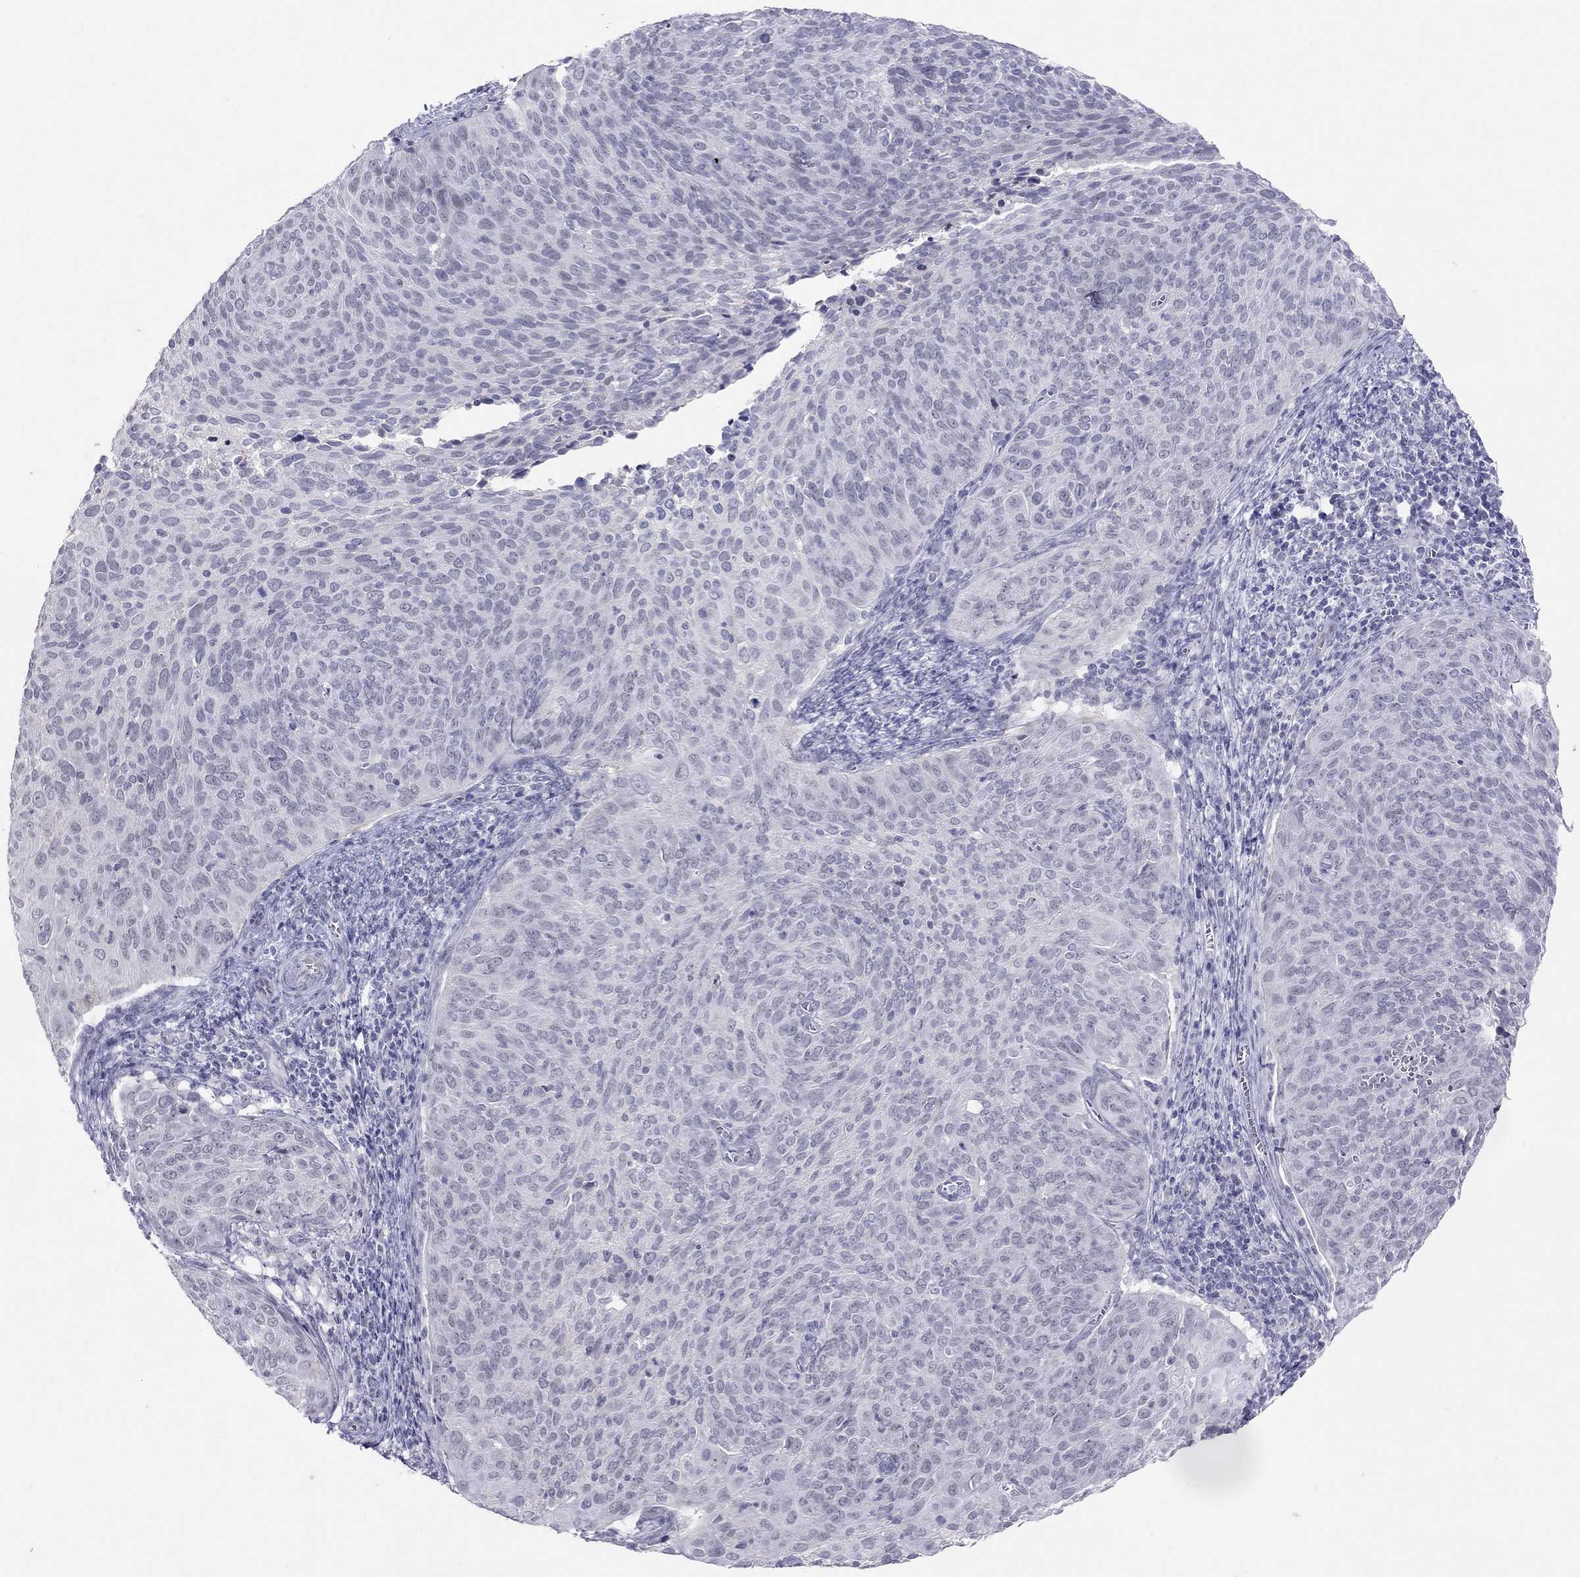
{"staining": {"intensity": "negative", "quantity": "none", "location": "none"}, "tissue": "cervical cancer", "cell_type": "Tumor cells", "image_type": "cancer", "snomed": [{"axis": "morphology", "description": "Squamous cell carcinoma, NOS"}, {"axis": "topography", "description": "Cervix"}], "caption": "This is a photomicrograph of IHC staining of cervical cancer, which shows no positivity in tumor cells.", "gene": "JHY", "patient": {"sex": "female", "age": 39}}